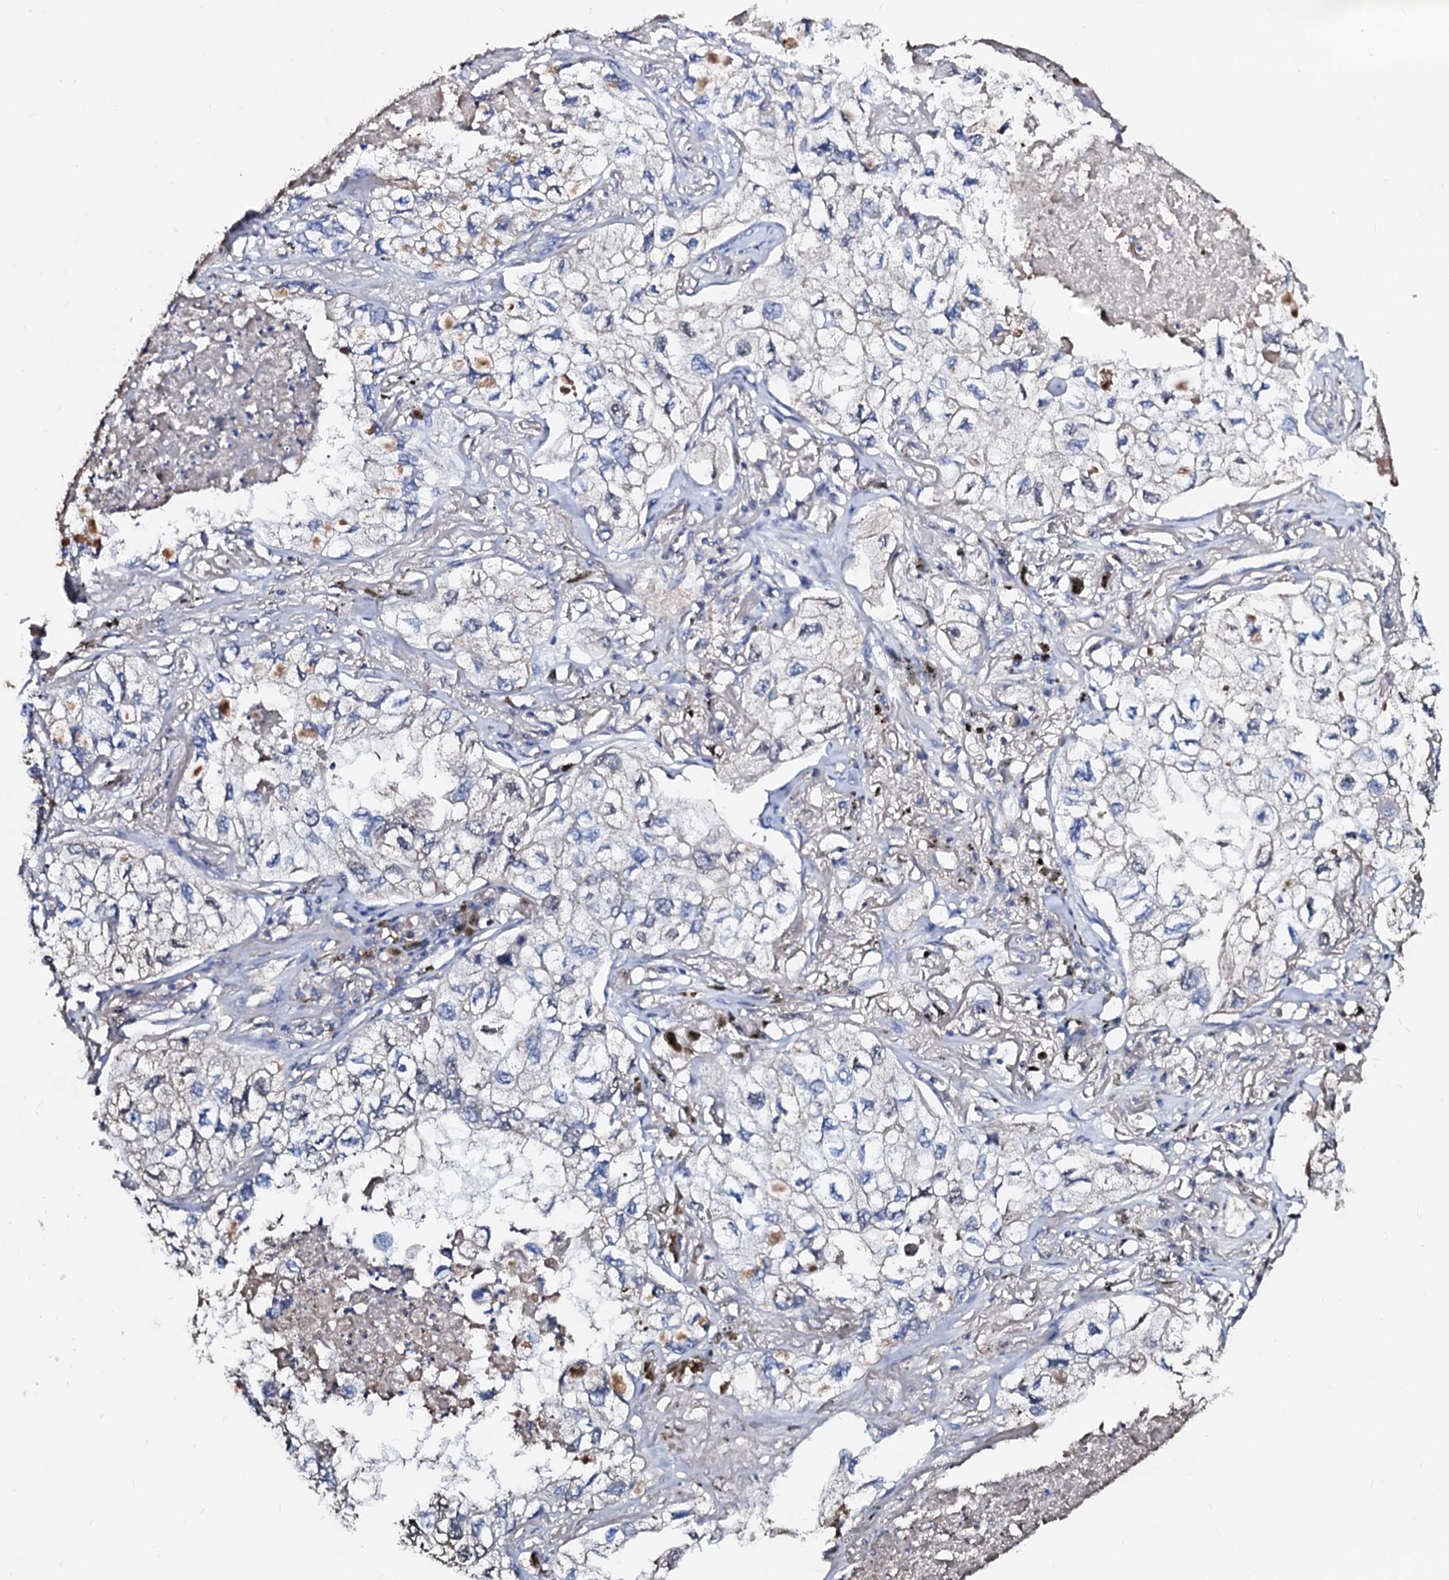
{"staining": {"intensity": "negative", "quantity": "none", "location": "none"}, "tissue": "lung cancer", "cell_type": "Tumor cells", "image_type": "cancer", "snomed": [{"axis": "morphology", "description": "Adenocarcinoma, NOS"}, {"axis": "topography", "description": "Lung"}], "caption": "Tumor cells are negative for protein expression in human lung cancer.", "gene": "CSKMT", "patient": {"sex": "male", "age": 65}}